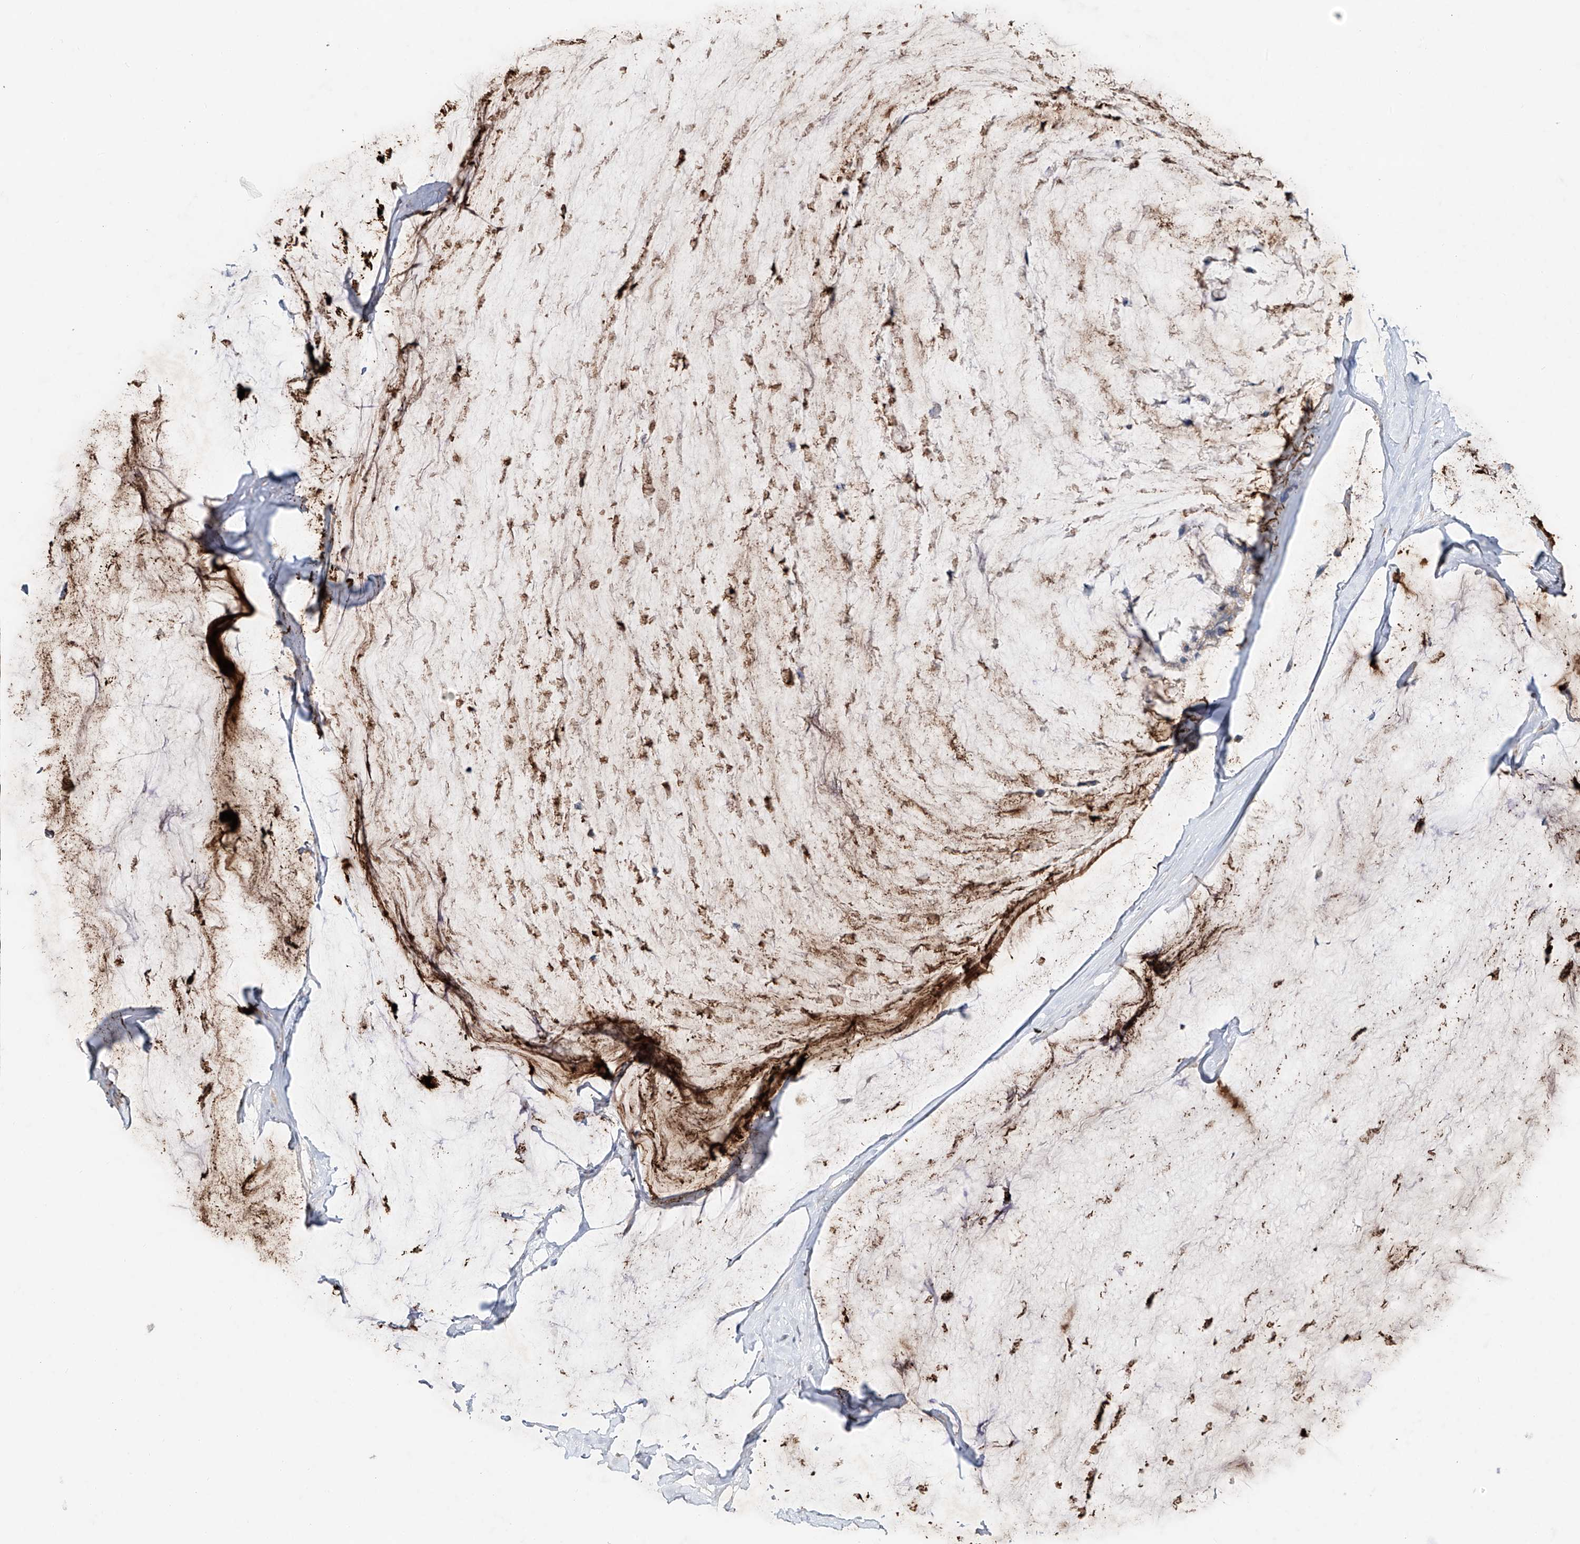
{"staining": {"intensity": "weak", "quantity": "<25%", "location": "cytoplasmic/membranous"}, "tissue": "ovarian cancer", "cell_type": "Tumor cells", "image_type": "cancer", "snomed": [{"axis": "morphology", "description": "Cystadenocarcinoma, mucinous, NOS"}, {"axis": "topography", "description": "Ovary"}], "caption": "Immunohistochemistry (IHC) photomicrograph of neoplastic tissue: human mucinous cystadenocarcinoma (ovarian) stained with DAB reveals no significant protein positivity in tumor cells.", "gene": "TJAP1", "patient": {"sex": "female", "age": 39}}